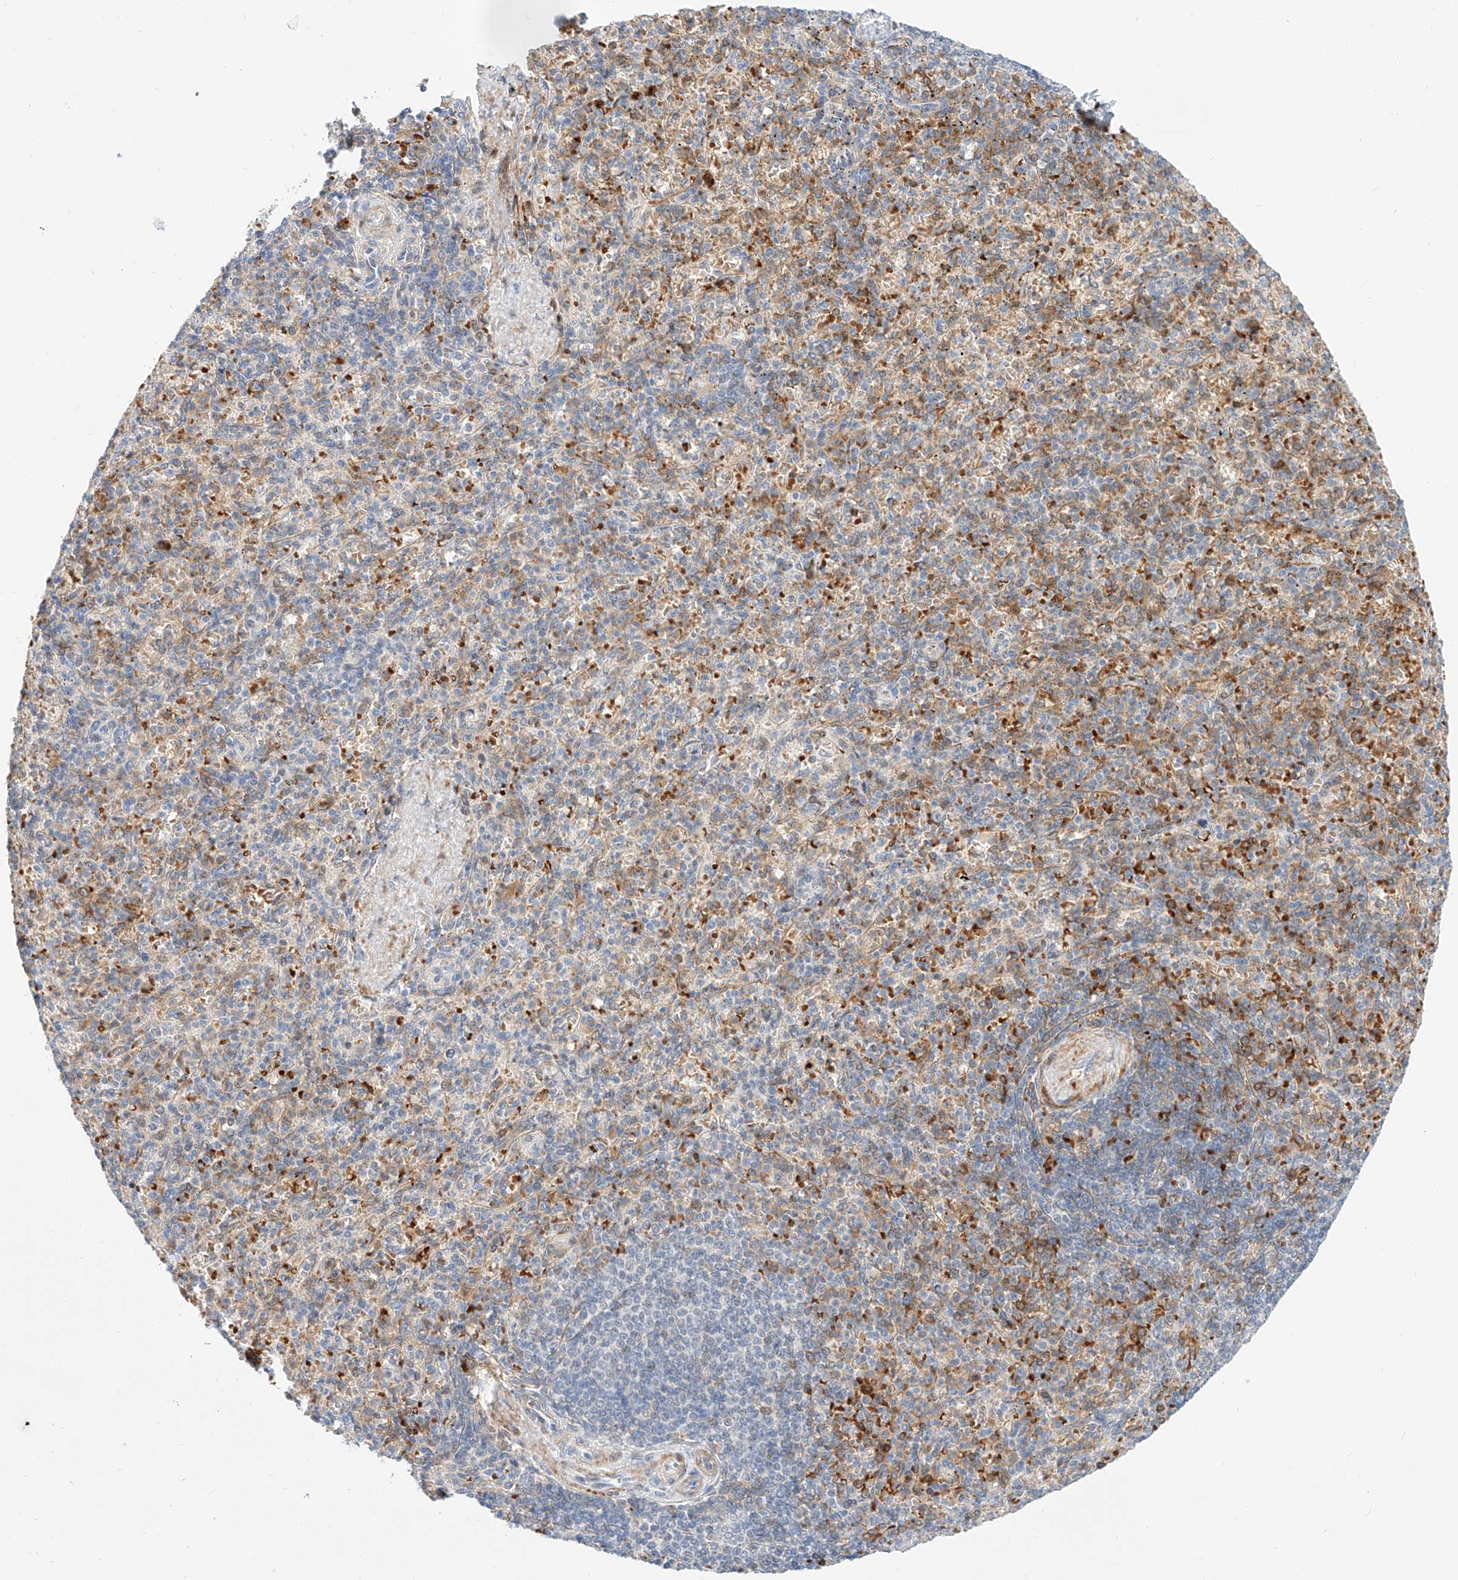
{"staining": {"intensity": "moderate", "quantity": "25%-75%", "location": "cytoplasmic/membranous"}, "tissue": "spleen", "cell_type": "Cells in red pulp", "image_type": "normal", "snomed": [{"axis": "morphology", "description": "Normal tissue, NOS"}, {"axis": "topography", "description": "Spleen"}], "caption": "Immunohistochemistry (IHC) image of normal human spleen stained for a protein (brown), which exhibits medium levels of moderate cytoplasmic/membranous expression in approximately 25%-75% of cells in red pulp.", "gene": "CBX8", "patient": {"sex": "female", "age": 74}}